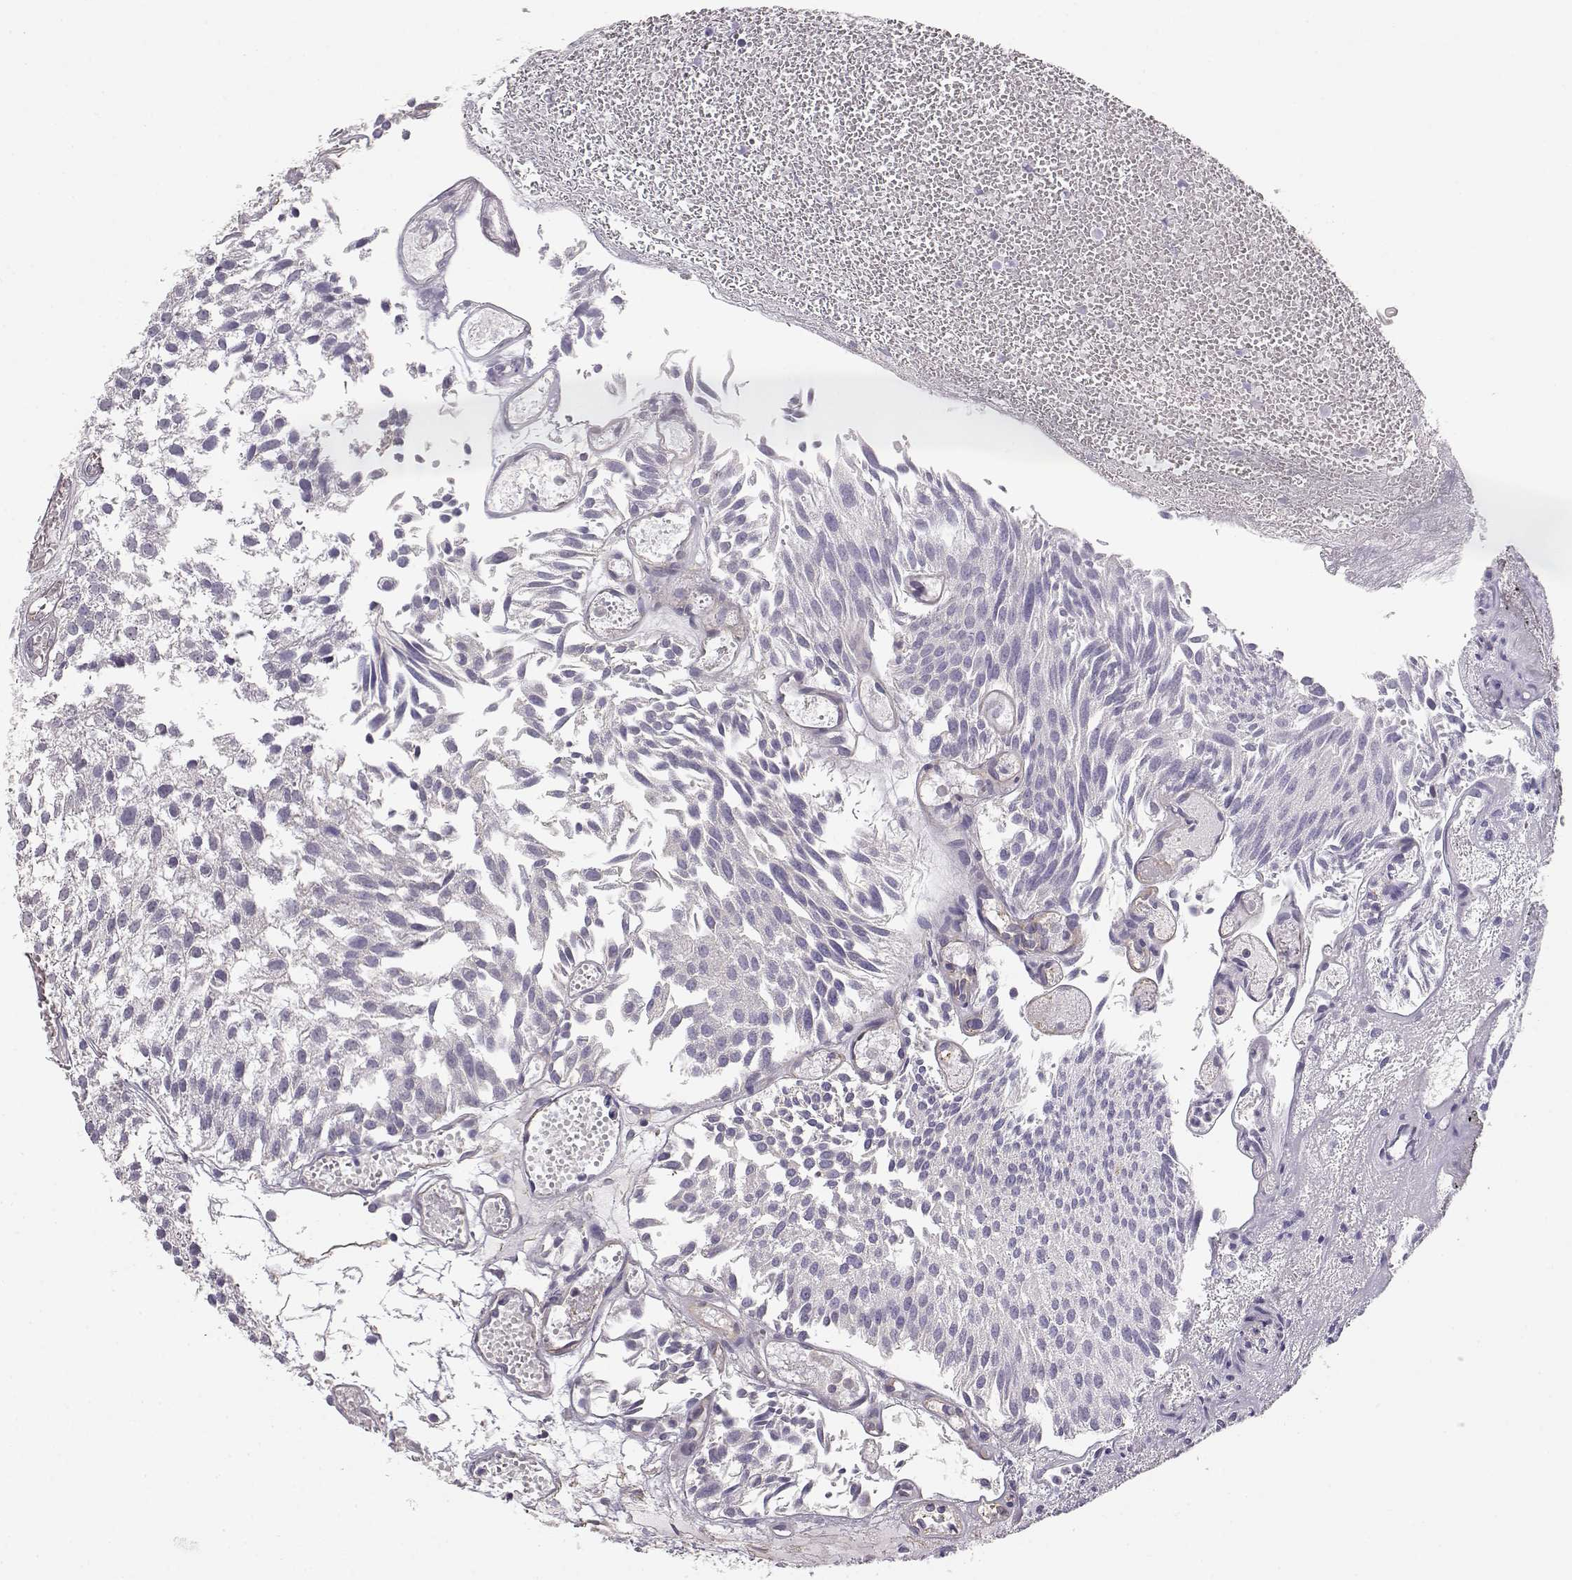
{"staining": {"intensity": "negative", "quantity": "none", "location": "none"}, "tissue": "urothelial cancer", "cell_type": "Tumor cells", "image_type": "cancer", "snomed": [{"axis": "morphology", "description": "Urothelial carcinoma, Low grade"}, {"axis": "topography", "description": "Urinary bladder"}], "caption": "Photomicrograph shows no significant protein staining in tumor cells of urothelial cancer.", "gene": "DAPL1", "patient": {"sex": "male", "age": 79}}